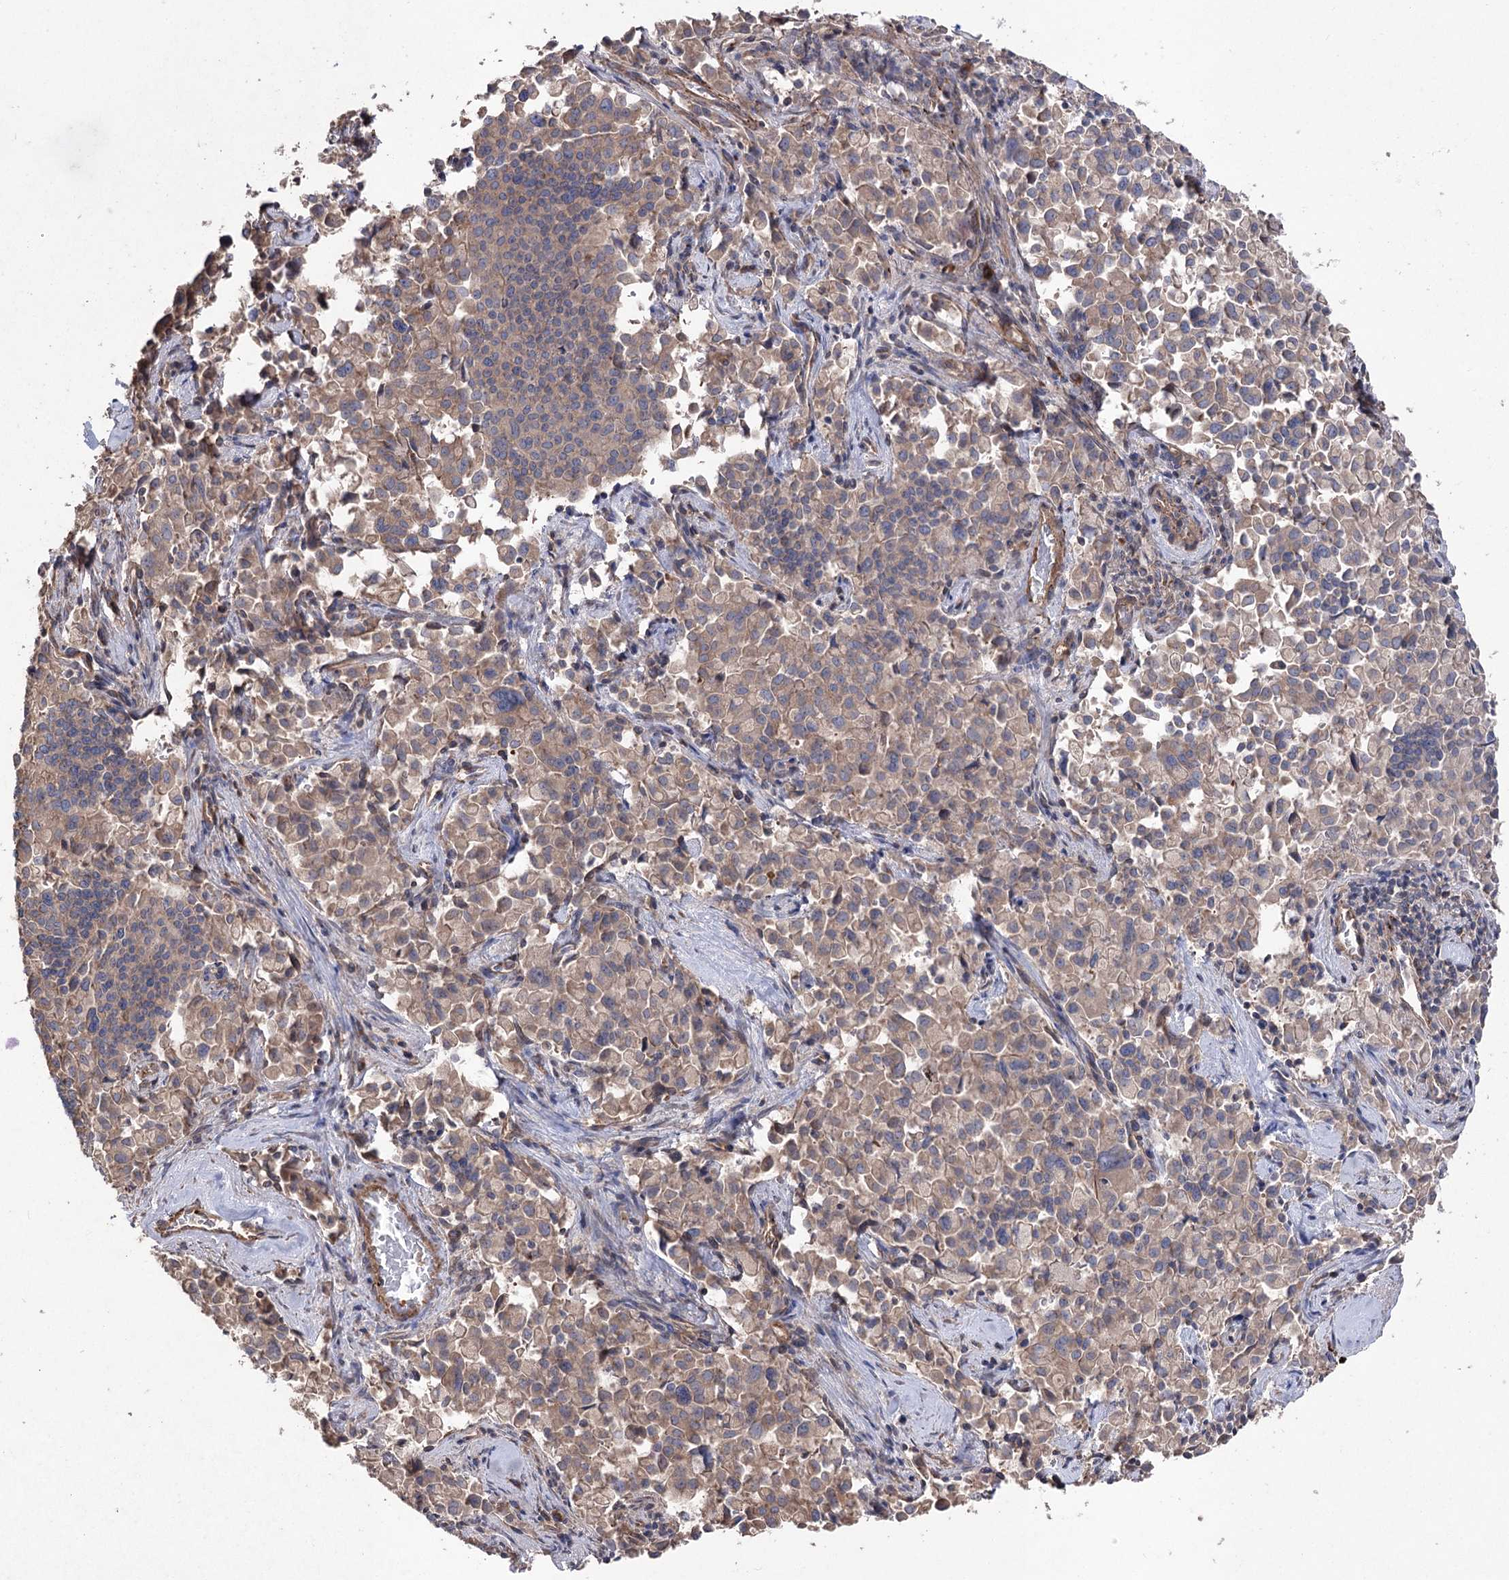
{"staining": {"intensity": "negative", "quantity": "none", "location": "none"}, "tissue": "pancreatic cancer", "cell_type": "Tumor cells", "image_type": "cancer", "snomed": [{"axis": "morphology", "description": "Adenocarcinoma, NOS"}, {"axis": "topography", "description": "Pancreas"}], "caption": "Pancreatic cancer was stained to show a protein in brown. There is no significant staining in tumor cells.", "gene": "LARS2", "patient": {"sex": "male", "age": 65}}